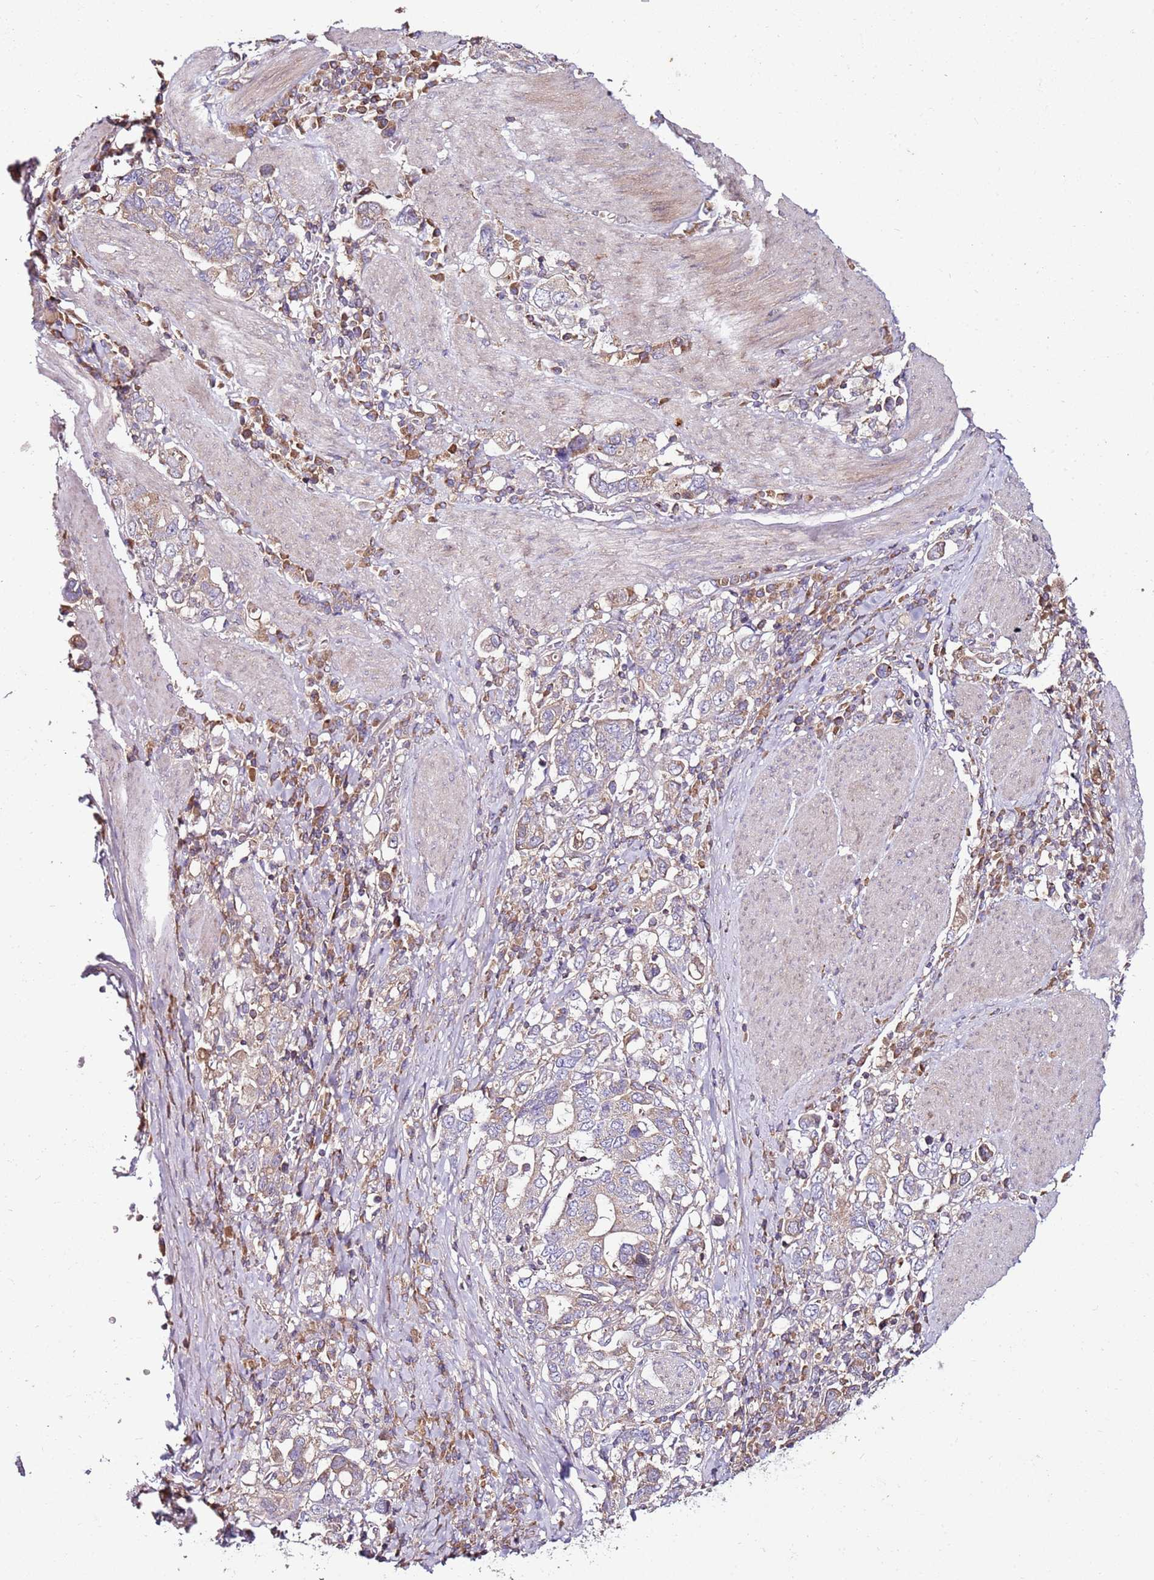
{"staining": {"intensity": "weak", "quantity": "<25%", "location": "cytoplasmic/membranous"}, "tissue": "stomach cancer", "cell_type": "Tumor cells", "image_type": "cancer", "snomed": [{"axis": "morphology", "description": "Adenocarcinoma, NOS"}, {"axis": "topography", "description": "Stomach, upper"}, {"axis": "topography", "description": "Stomach"}], "caption": "Immunohistochemistry image of neoplastic tissue: stomach cancer stained with DAB shows no significant protein expression in tumor cells. (IHC, brightfield microscopy, high magnification).", "gene": "KRTAP21-3", "patient": {"sex": "male", "age": 62}}